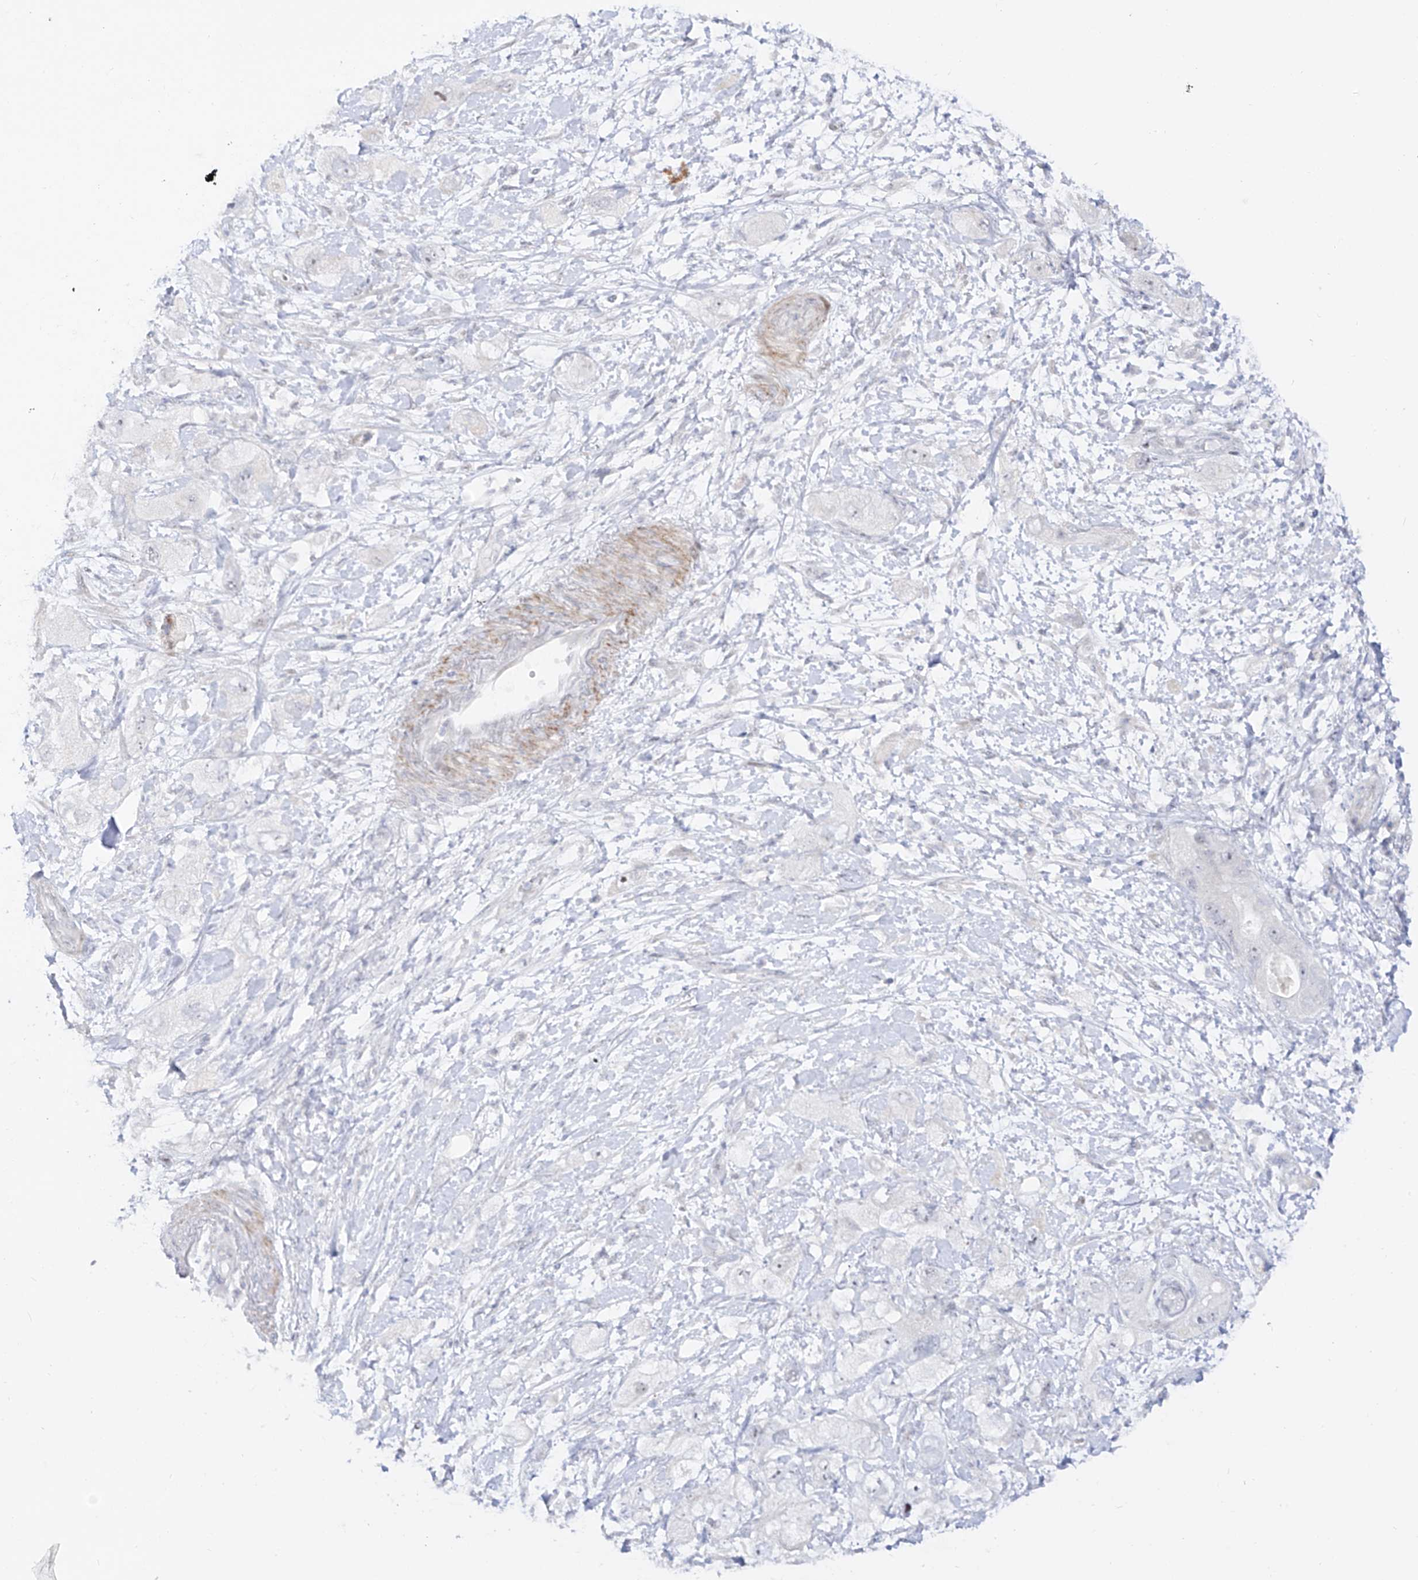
{"staining": {"intensity": "negative", "quantity": "none", "location": "none"}, "tissue": "pancreatic cancer", "cell_type": "Tumor cells", "image_type": "cancer", "snomed": [{"axis": "morphology", "description": "Adenocarcinoma, NOS"}, {"axis": "topography", "description": "Pancreas"}], "caption": "IHC image of neoplastic tissue: human adenocarcinoma (pancreatic) stained with DAB (3,3'-diaminobenzidine) displays no significant protein staining in tumor cells. Nuclei are stained in blue.", "gene": "ZNF180", "patient": {"sex": "female", "age": 73}}